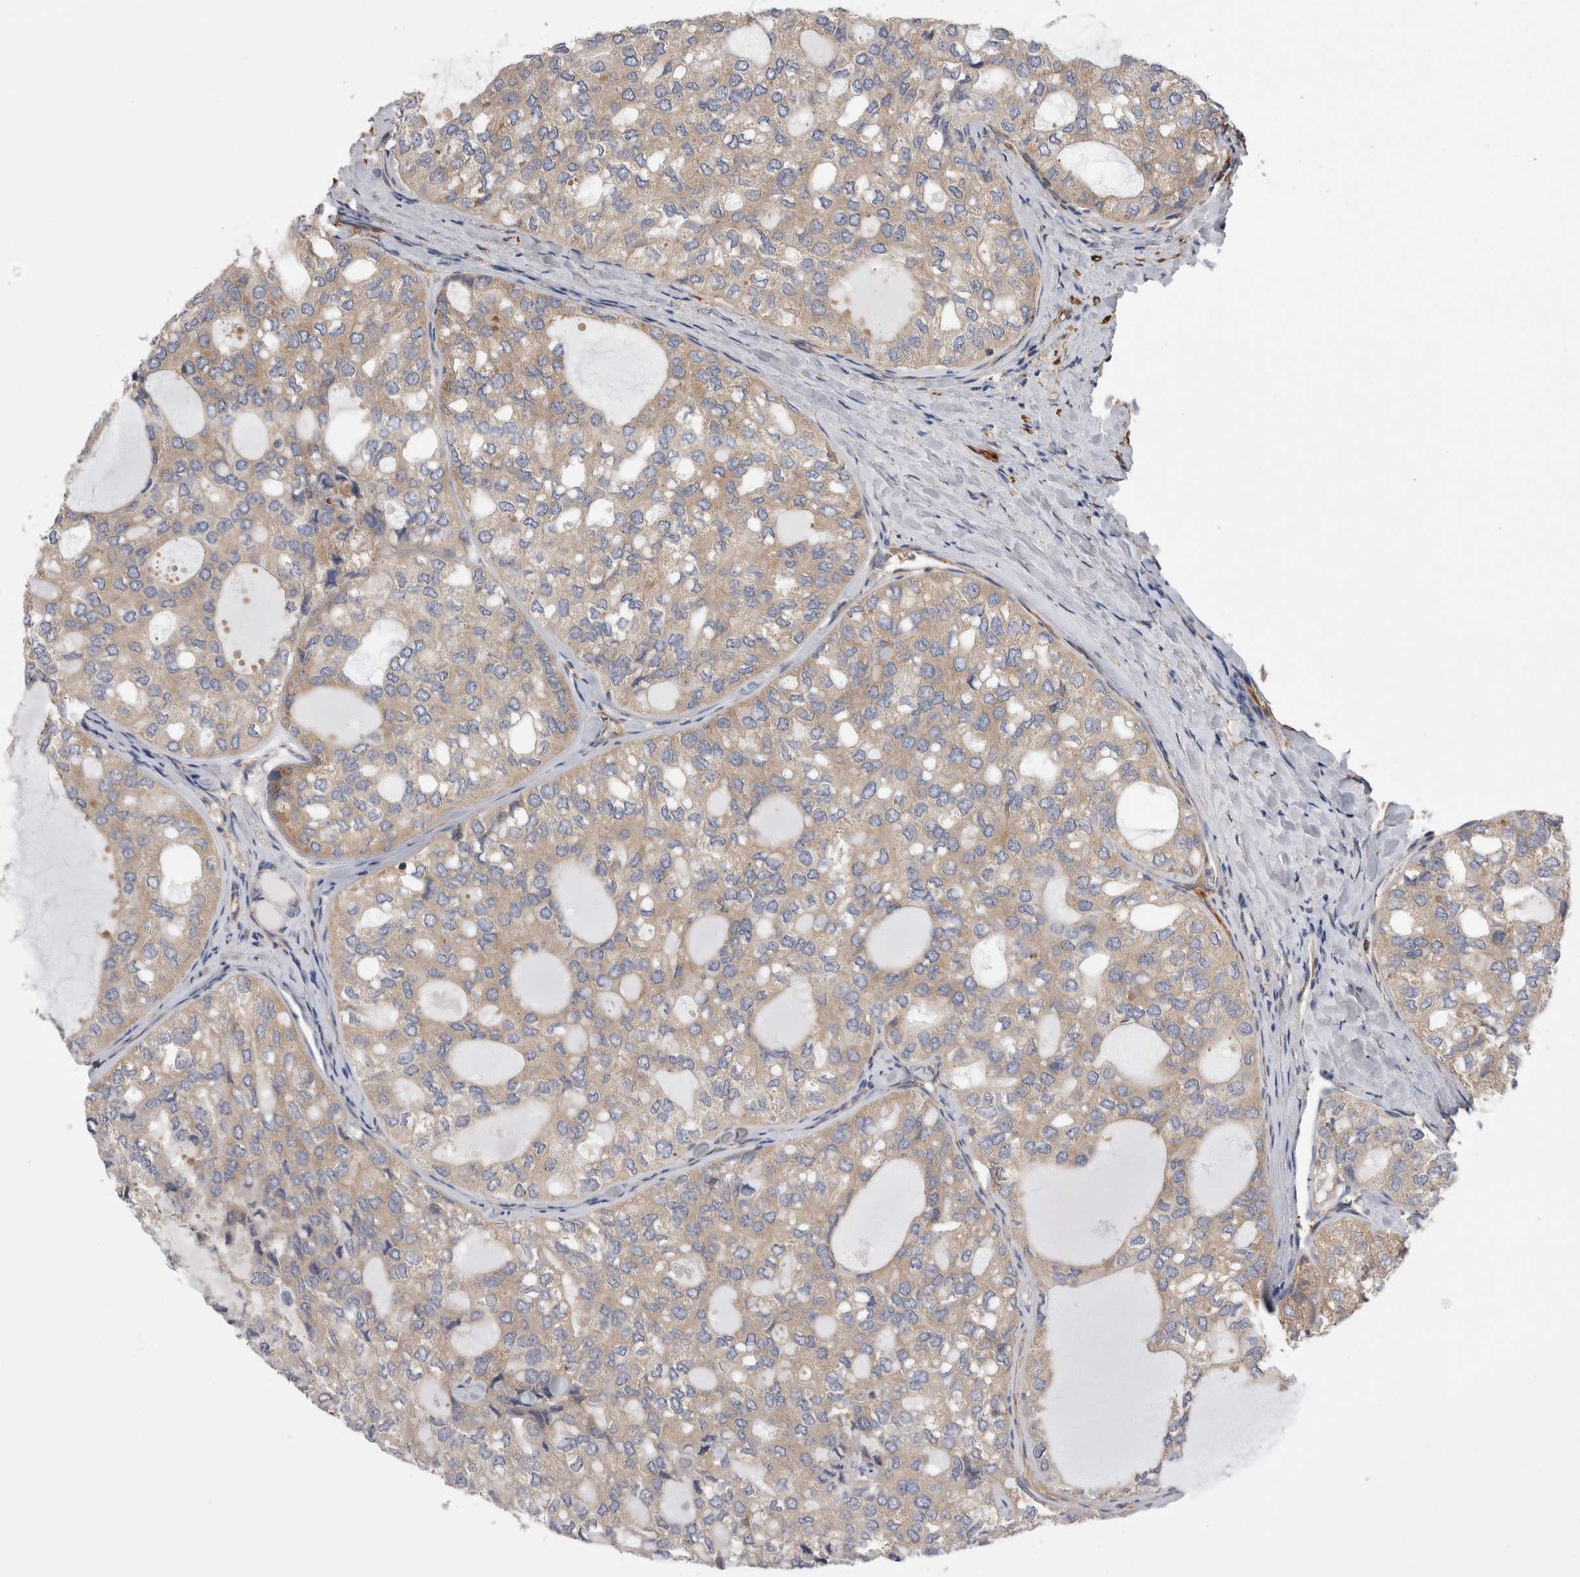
{"staining": {"intensity": "weak", "quantity": "25%-75%", "location": "cytoplasmic/membranous"}, "tissue": "thyroid cancer", "cell_type": "Tumor cells", "image_type": "cancer", "snomed": [{"axis": "morphology", "description": "Follicular adenoma carcinoma, NOS"}, {"axis": "topography", "description": "Thyroid gland"}], "caption": "The immunohistochemical stain labels weak cytoplasmic/membranous positivity in tumor cells of follicular adenoma carcinoma (thyroid) tissue.", "gene": "EPRS1", "patient": {"sex": "male", "age": 75}}